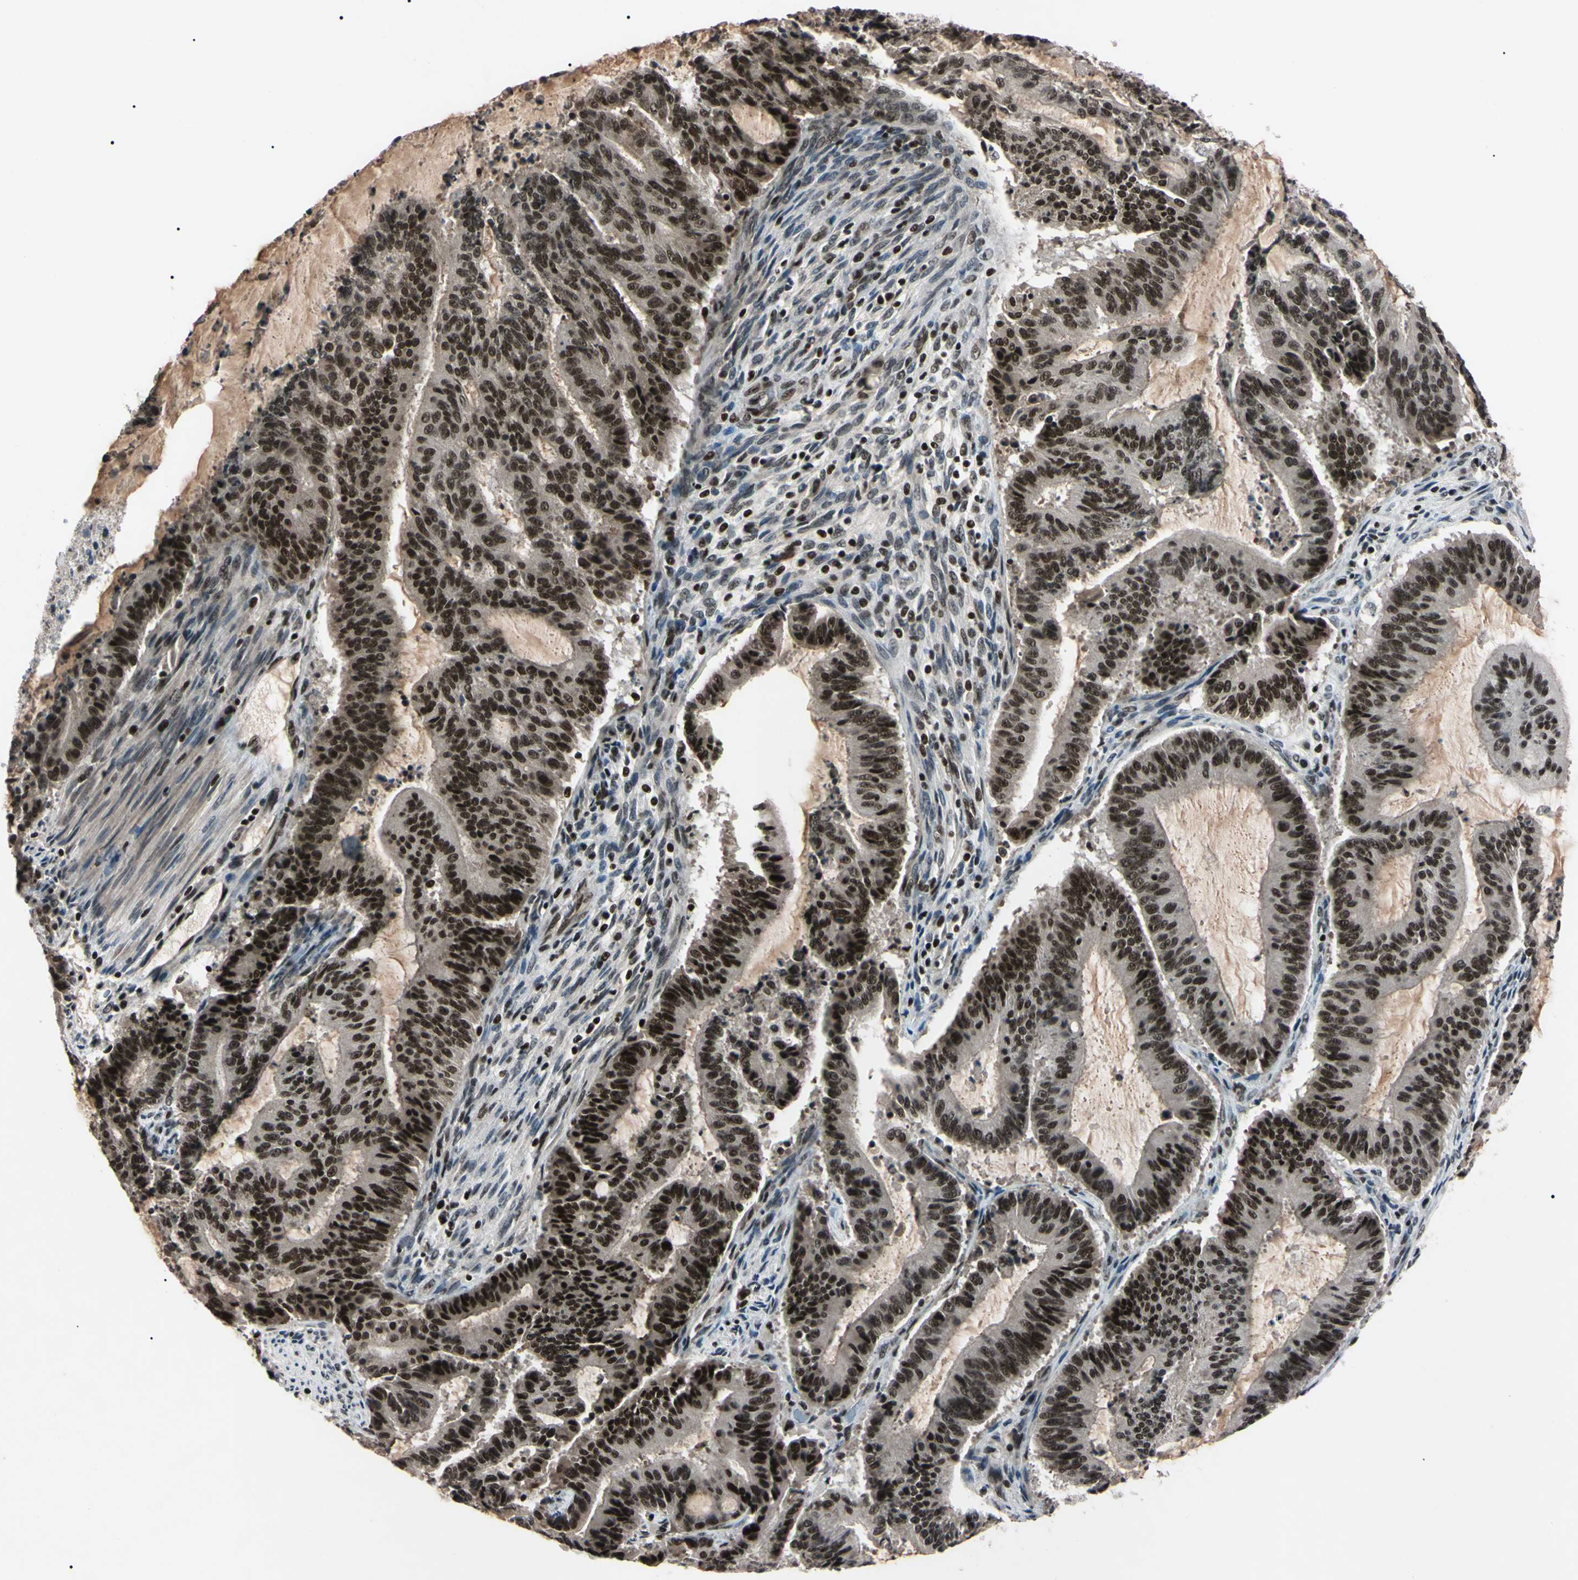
{"staining": {"intensity": "strong", "quantity": "25%-75%", "location": "nuclear"}, "tissue": "liver cancer", "cell_type": "Tumor cells", "image_type": "cancer", "snomed": [{"axis": "morphology", "description": "Cholangiocarcinoma"}, {"axis": "topography", "description": "Liver"}], "caption": "Cholangiocarcinoma (liver) stained with IHC shows strong nuclear staining in approximately 25%-75% of tumor cells.", "gene": "YY1", "patient": {"sex": "female", "age": 73}}